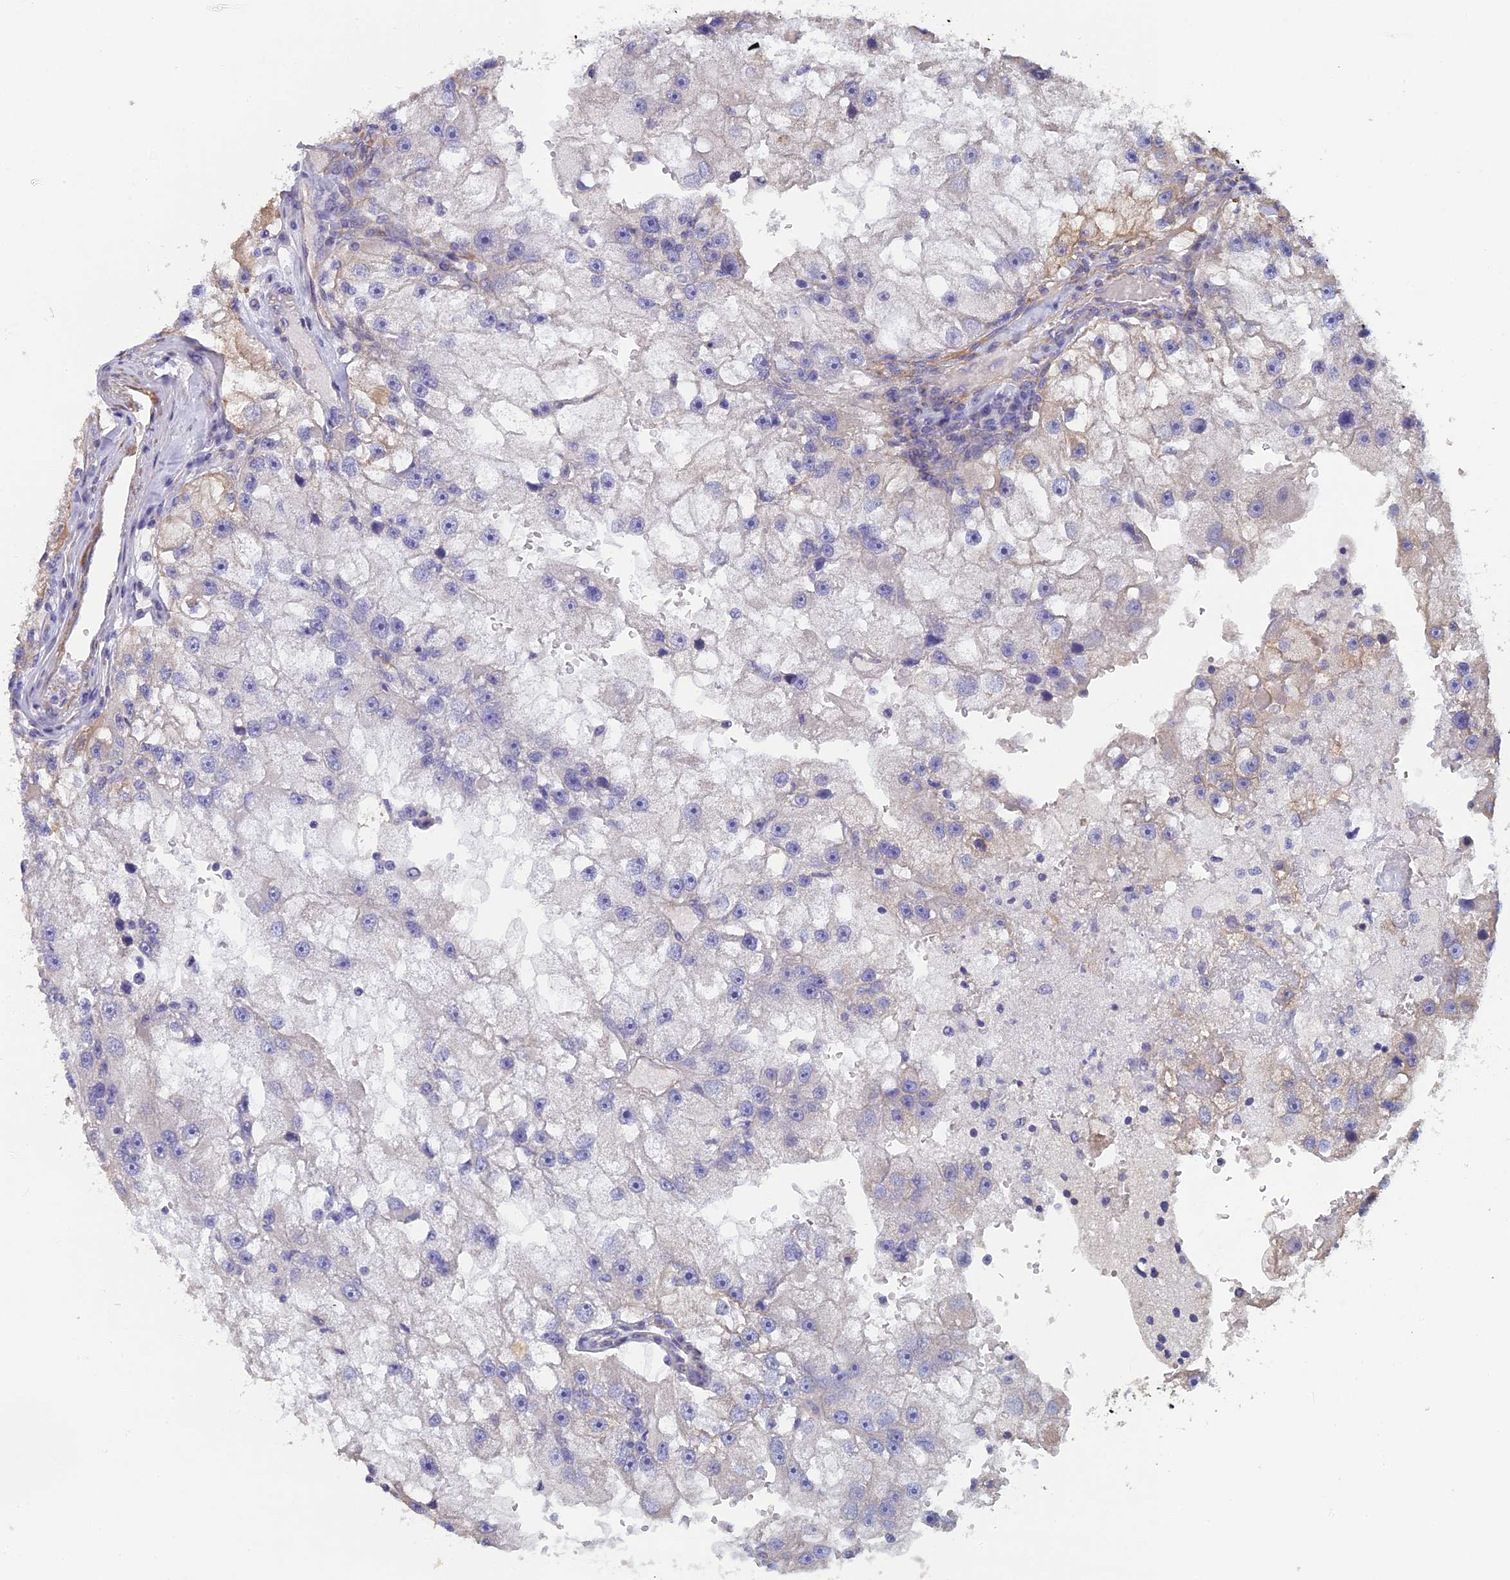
{"staining": {"intensity": "negative", "quantity": "none", "location": "none"}, "tissue": "renal cancer", "cell_type": "Tumor cells", "image_type": "cancer", "snomed": [{"axis": "morphology", "description": "Adenocarcinoma, NOS"}, {"axis": "topography", "description": "Kidney"}], "caption": "Tumor cells show no significant staining in renal cancer (adenocarcinoma).", "gene": "PCDHA5", "patient": {"sex": "male", "age": 63}}